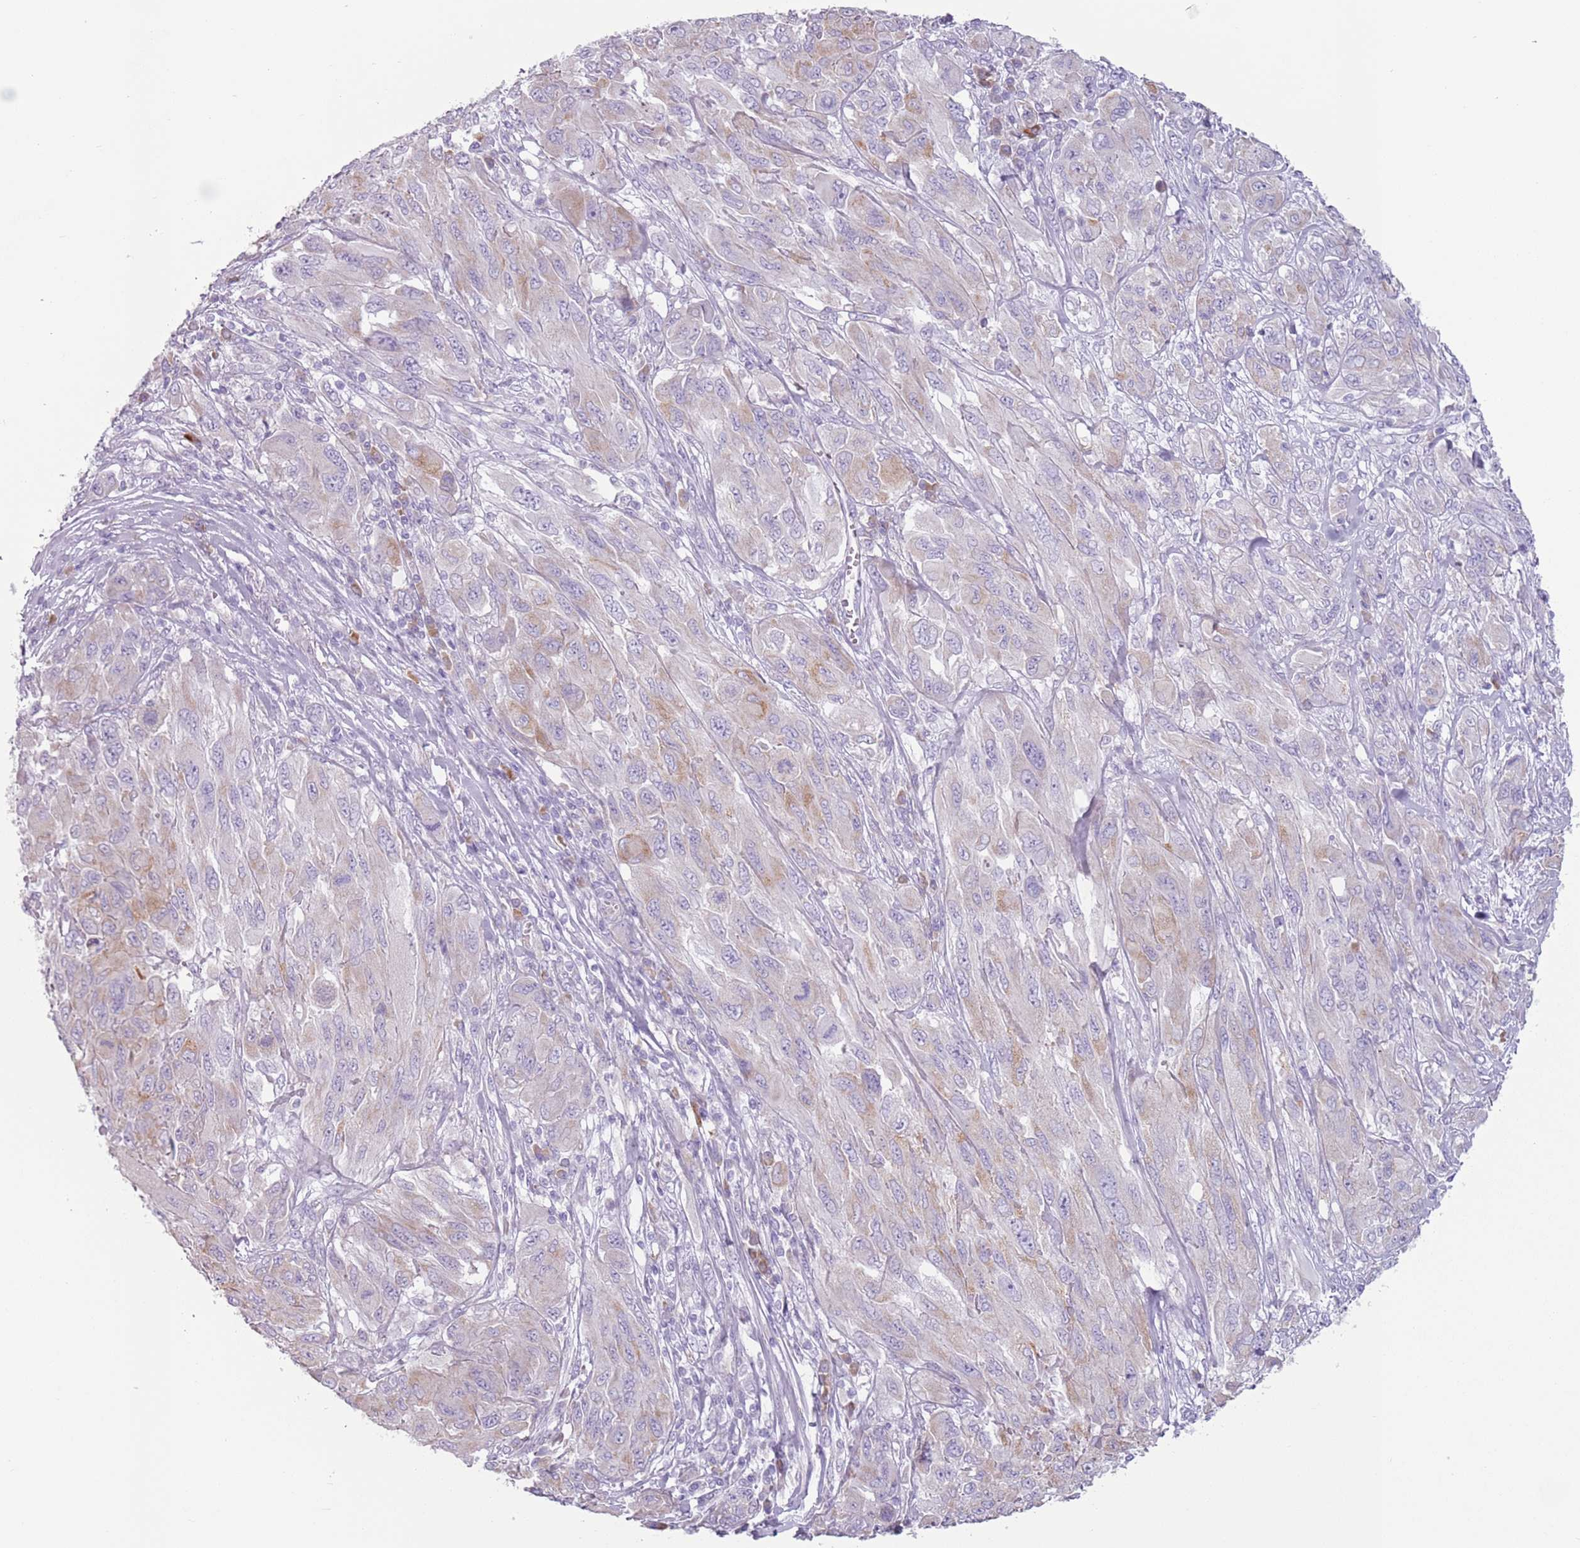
{"staining": {"intensity": "weak", "quantity": "<25%", "location": "cytoplasmic/membranous"}, "tissue": "melanoma", "cell_type": "Tumor cells", "image_type": "cancer", "snomed": [{"axis": "morphology", "description": "Malignant melanoma, NOS"}, {"axis": "topography", "description": "Skin"}], "caption": "Photomicrograph shows no protein staining in tumor cells of melanoma tissue. (DAB immunohistochemistry (IHC) with hematoxylin counter stain).", "gene": "HYOU1", "patient": {"sex": "female", "age": 91}}